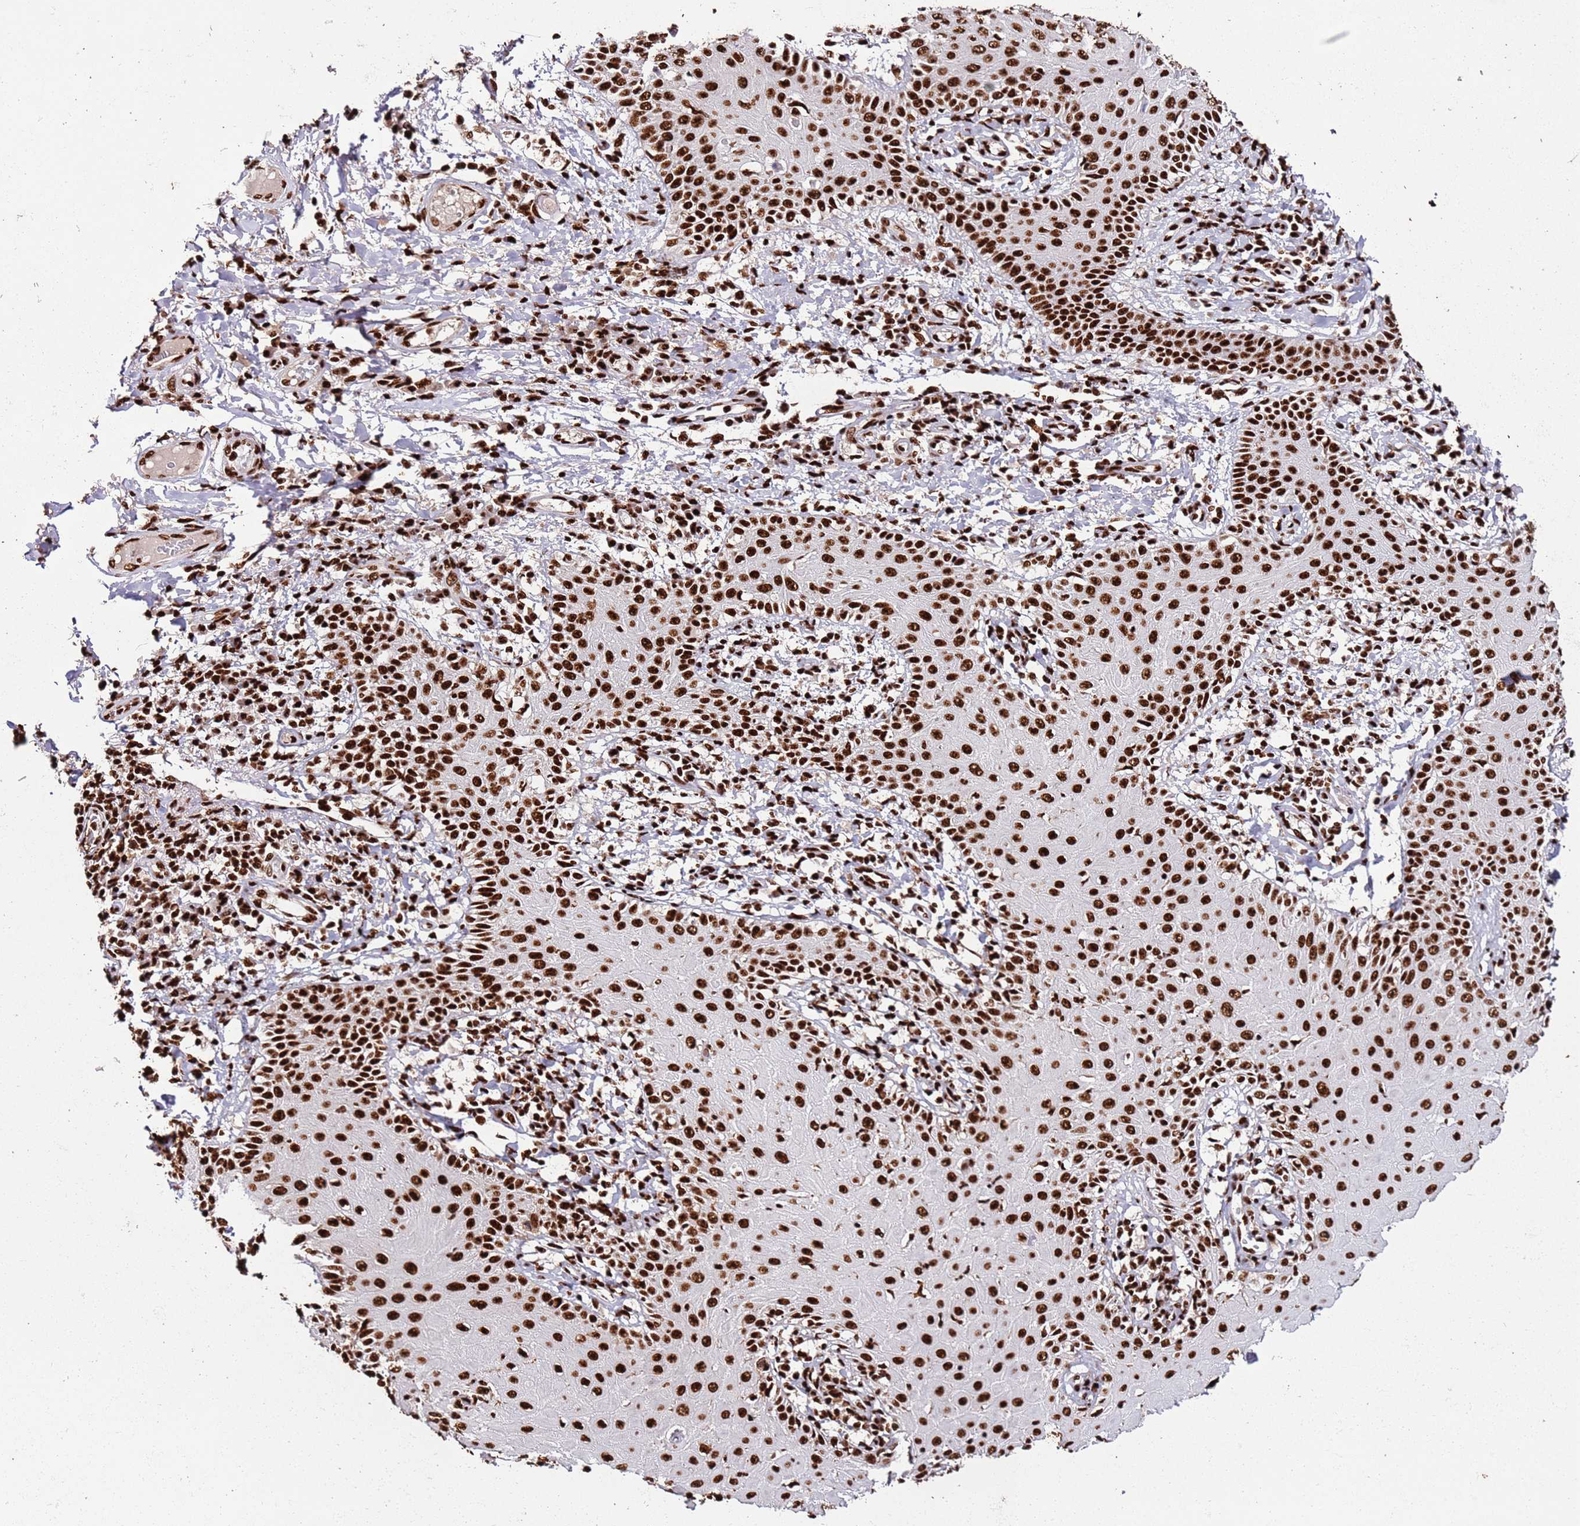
{"staining": {"intensity": "strong", "quantity": ">75%", "location": "nuclear"}, "tissue": "skin cancer", "cell_type": "Tumor cells", "image_type": "cancer", "snomed": [{"axis": "morphology", "description": "Squamous cell carcinoma, NOS"}, {"axis": "topography", "description": "Skin"}], "caption": "Protein staining displays strong nuclear positivity in approximately >75% of tumor cells in skin cancer (squamous cell carcinoma). (brown staining indicates protein expression, while blue staining denotes nuclei).", "gene": "C6orf226", "patient": {"sex": "male", "age": 70}}